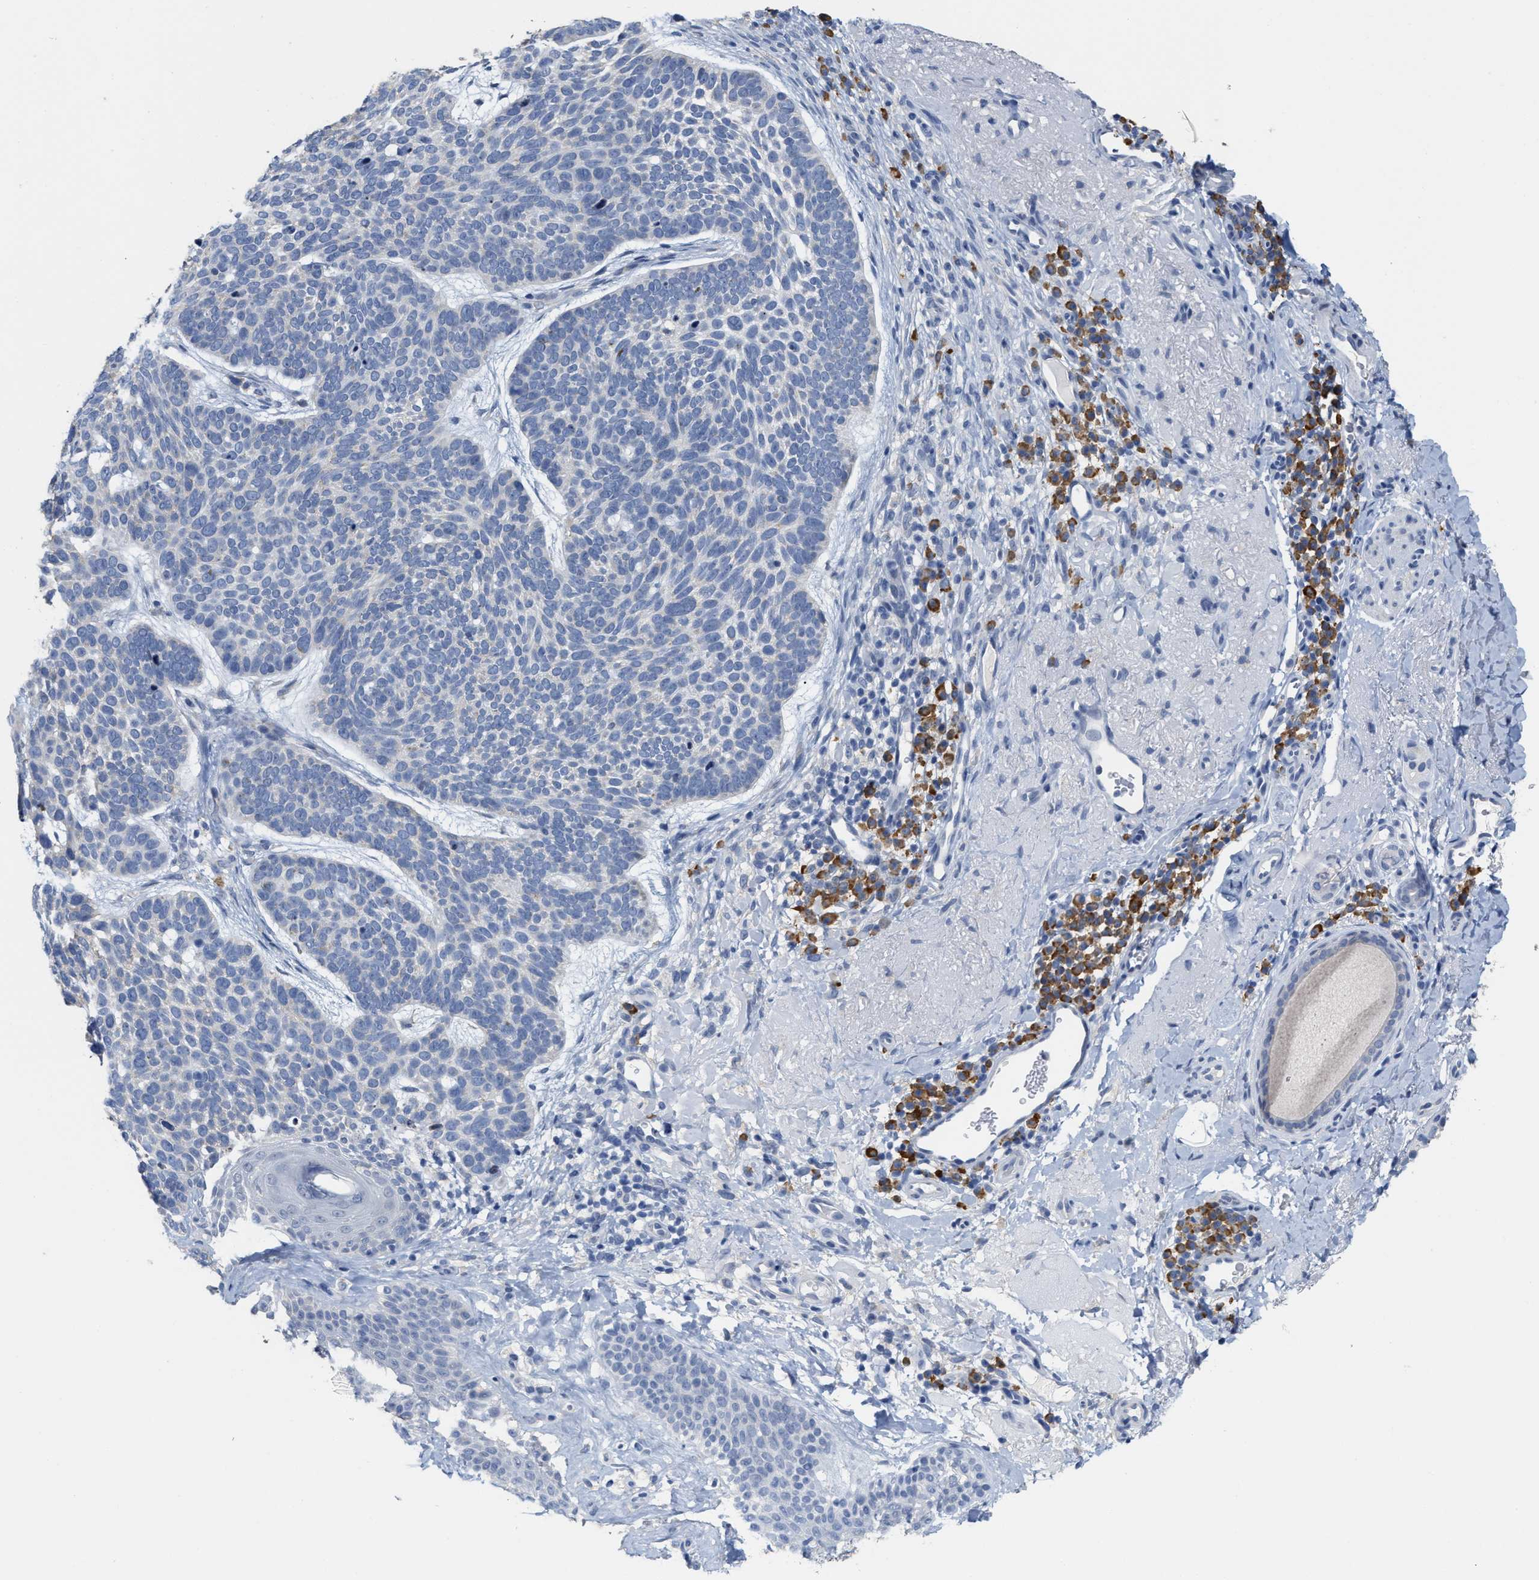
{"staining": {"intensity": "negative", "quantity": "none", "location": "none"}, "tissue": "skin cancer", "cell_type": "Tumor cells", "image_type": "cancer", "snomed": [{"axis": "morphology", "description": "Basal cell carcinoma"}, {"axis": "topography", "description": "Skin"}, {"axis": "topography", "description": "Skin of head"}], "caption": "Histopathology image shows no protein staining in tumor cells of skin basal cell carcinoma tissue. Brightfield microscopy of immunohistochemistry (IHC) stained with DAB (3,3'-diaminobenzidine) (brown) and hematoxylin (blue), captured at high magnification.", "gene": "RYR2", "patient": {"sex": "female", "age": 85}}